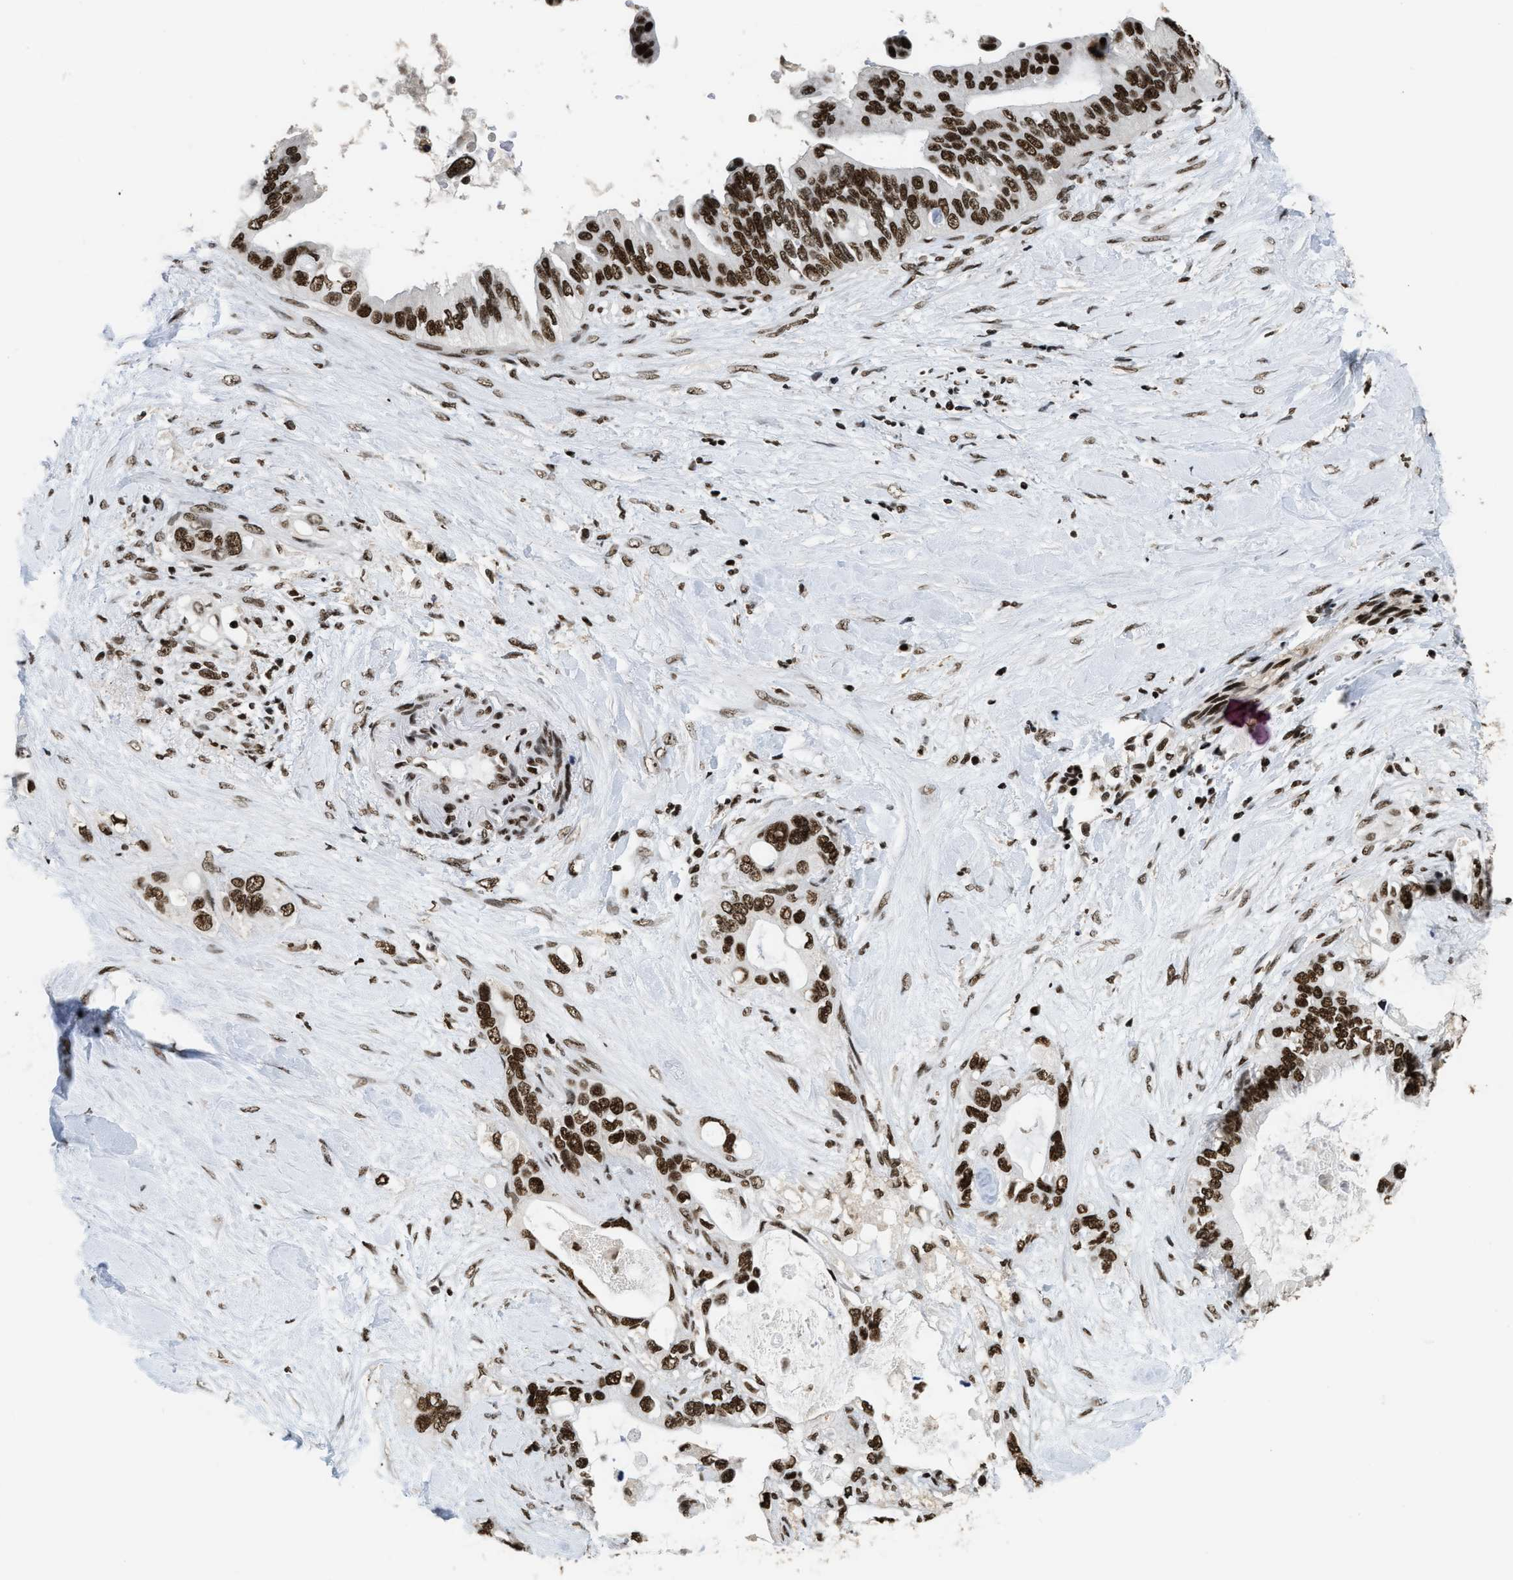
{"staining": {"intensity": "strong", "quantity": ">75%", "location": "nuclear"}, "tissue": "pancreatic cancer", "cell_type": "Tumor cells", "image_type": "cancer", "snomed": [{"axis": "morphology", "description": "Adenocarcinoma, NOS"}, {"axis": "topography", "description": "Pancreas"}], "caption": "A high-resolution micrograph shows immunohistochemistry (IHC) staining of pancreatic cancer, which displays strong nuclear expression in about >75% of tumor cells. The staining was performed using DAB, with brown indicating positive protein expression. Nuclei are stained blue with hematoxylin.", "gene": "RAD21", "patient": {"sex": "female", "age": 56}}